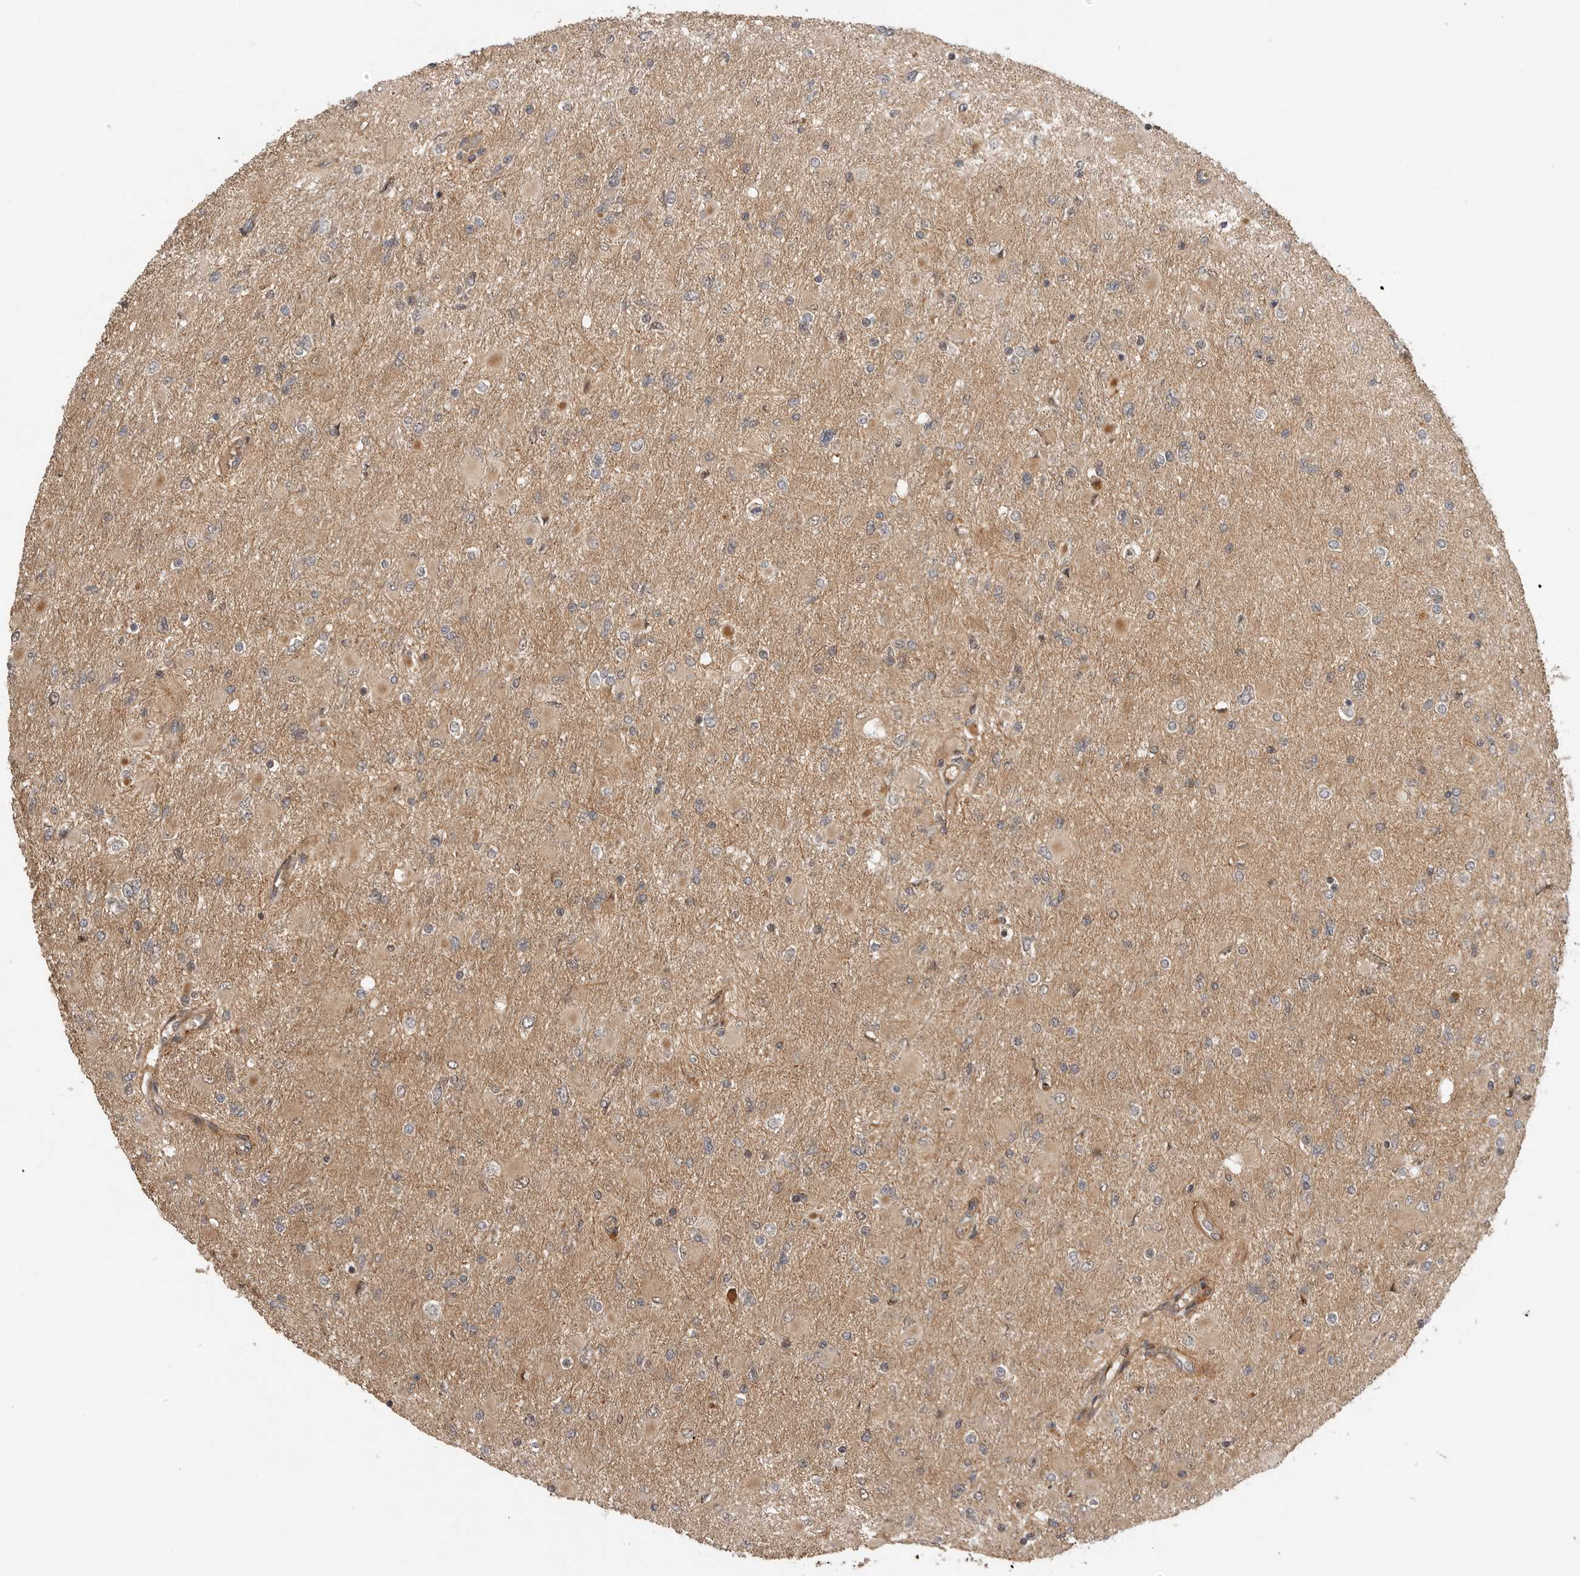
{"staining": {"intensity": "weak", "quantity": "25%-75%", "location": "cytoplasmic/membranous"}, "tissue": "glioma", "cell_type": "Tumor cells", "image_type": "cancer", "snomed": [{"axis": "morphology", "description": "Glioma, malignant, High grade"}, {"axis": "topography", "description": "Cerebral cortex"}], "caption": "Glioma was stained to show a protein in brown. There is low levels of weak cytoplasmic/membranous staining in approximately 25%-75% of tumor cells.", "gene": "ADPRS", "patient": {"sex": "female", "age": 36}}